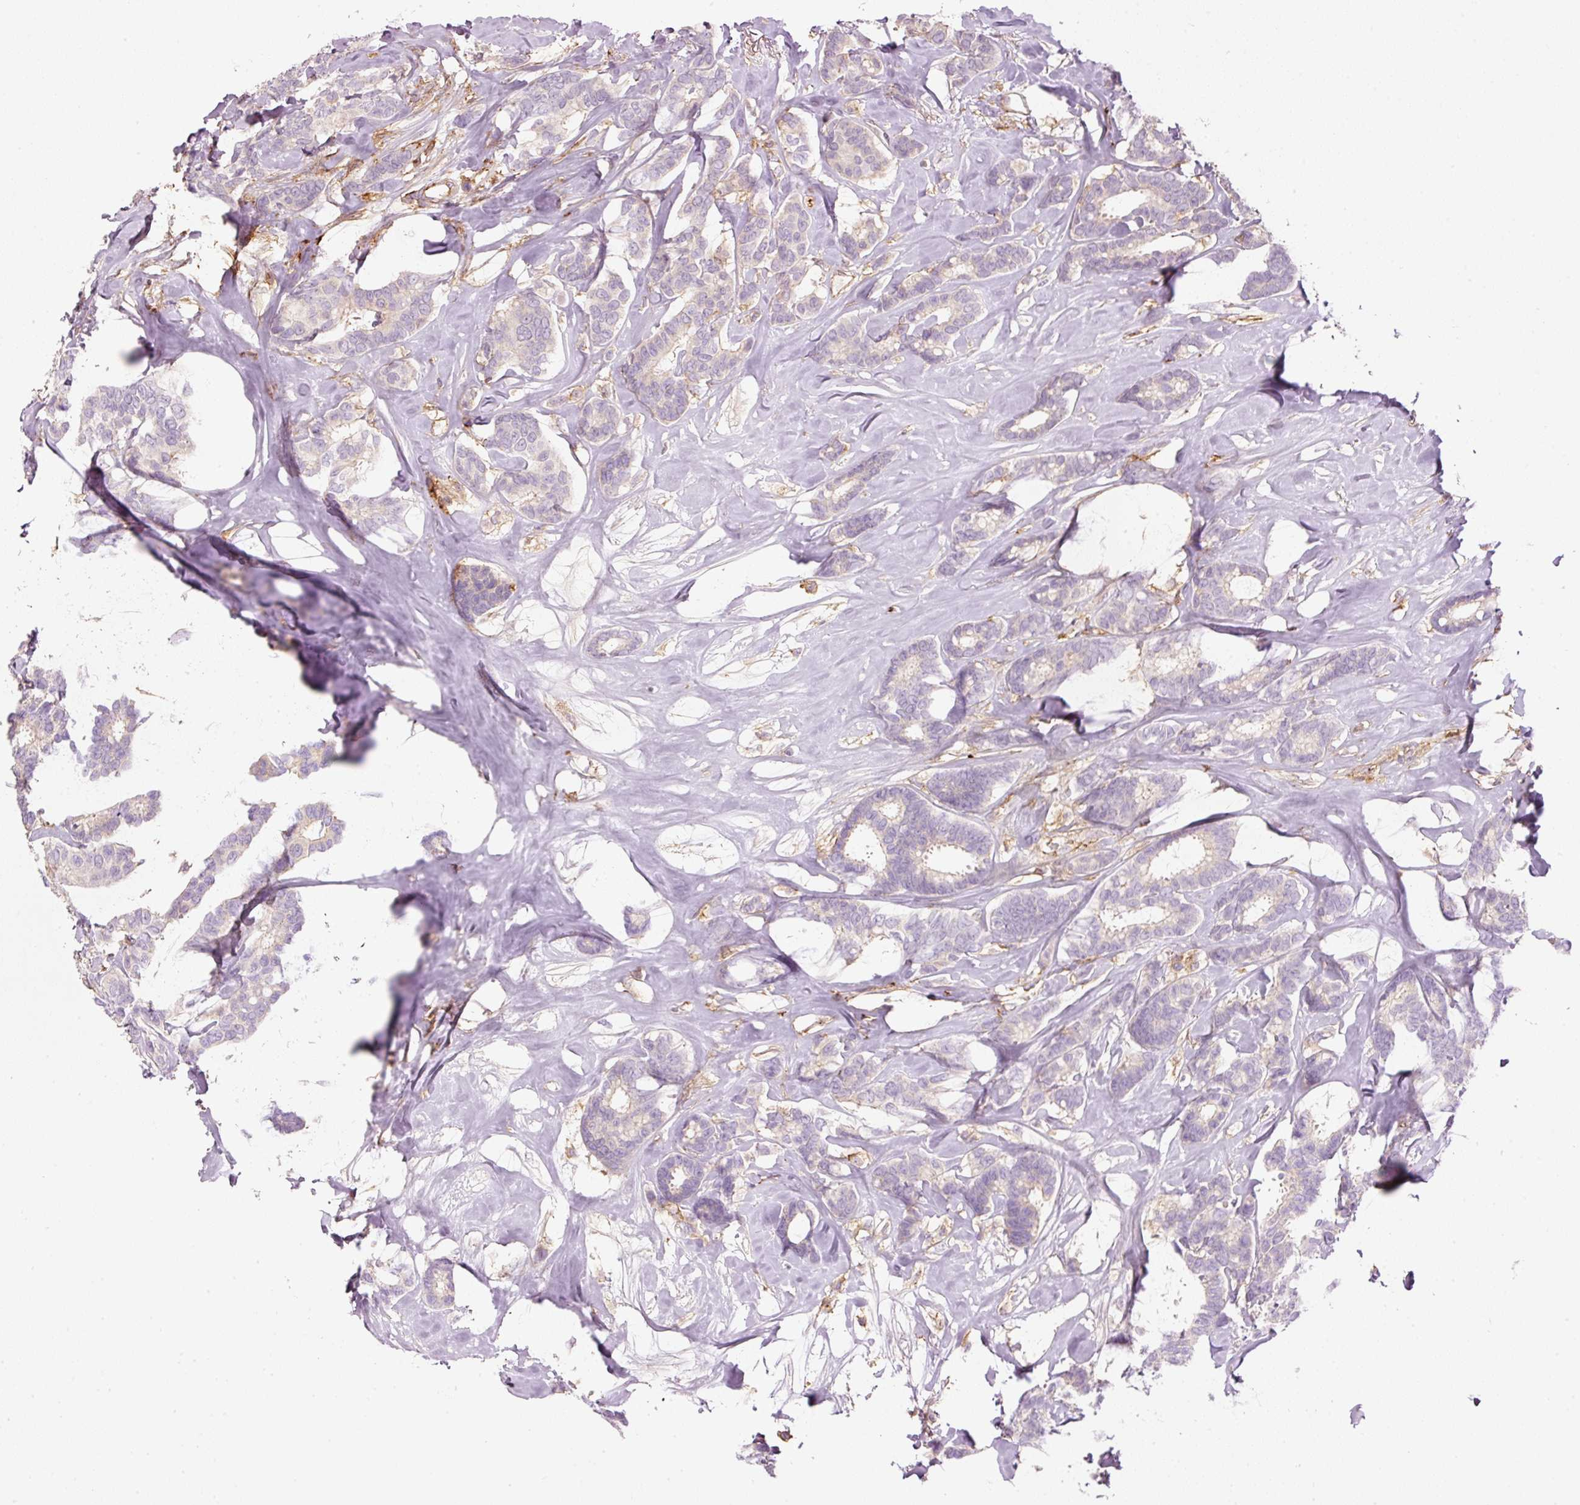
{"staining": {"intensity": "negative", "quantity": "none", "location": "none"}, "tissue": "breast cancer", "cell_type": "Tumor cells", "image_type": "cancer", "snomed": [{"axis": "morphology", "description": "Duct carcinoma"}, {"axis": "topography", "description": "Breast"}], "caption": "DAB immunohistochemical staining of human breast cancer (infiltrating ductal carcinoma) exhibits no significant expression in tumor cells. (Stains: DAB immunohistochemistry with hematoxylin counter stain, Microscopy: brightfield microscopy at high magnification).", "gene": "SIPA1", "patient": {"sex": "female", "age": 87}}